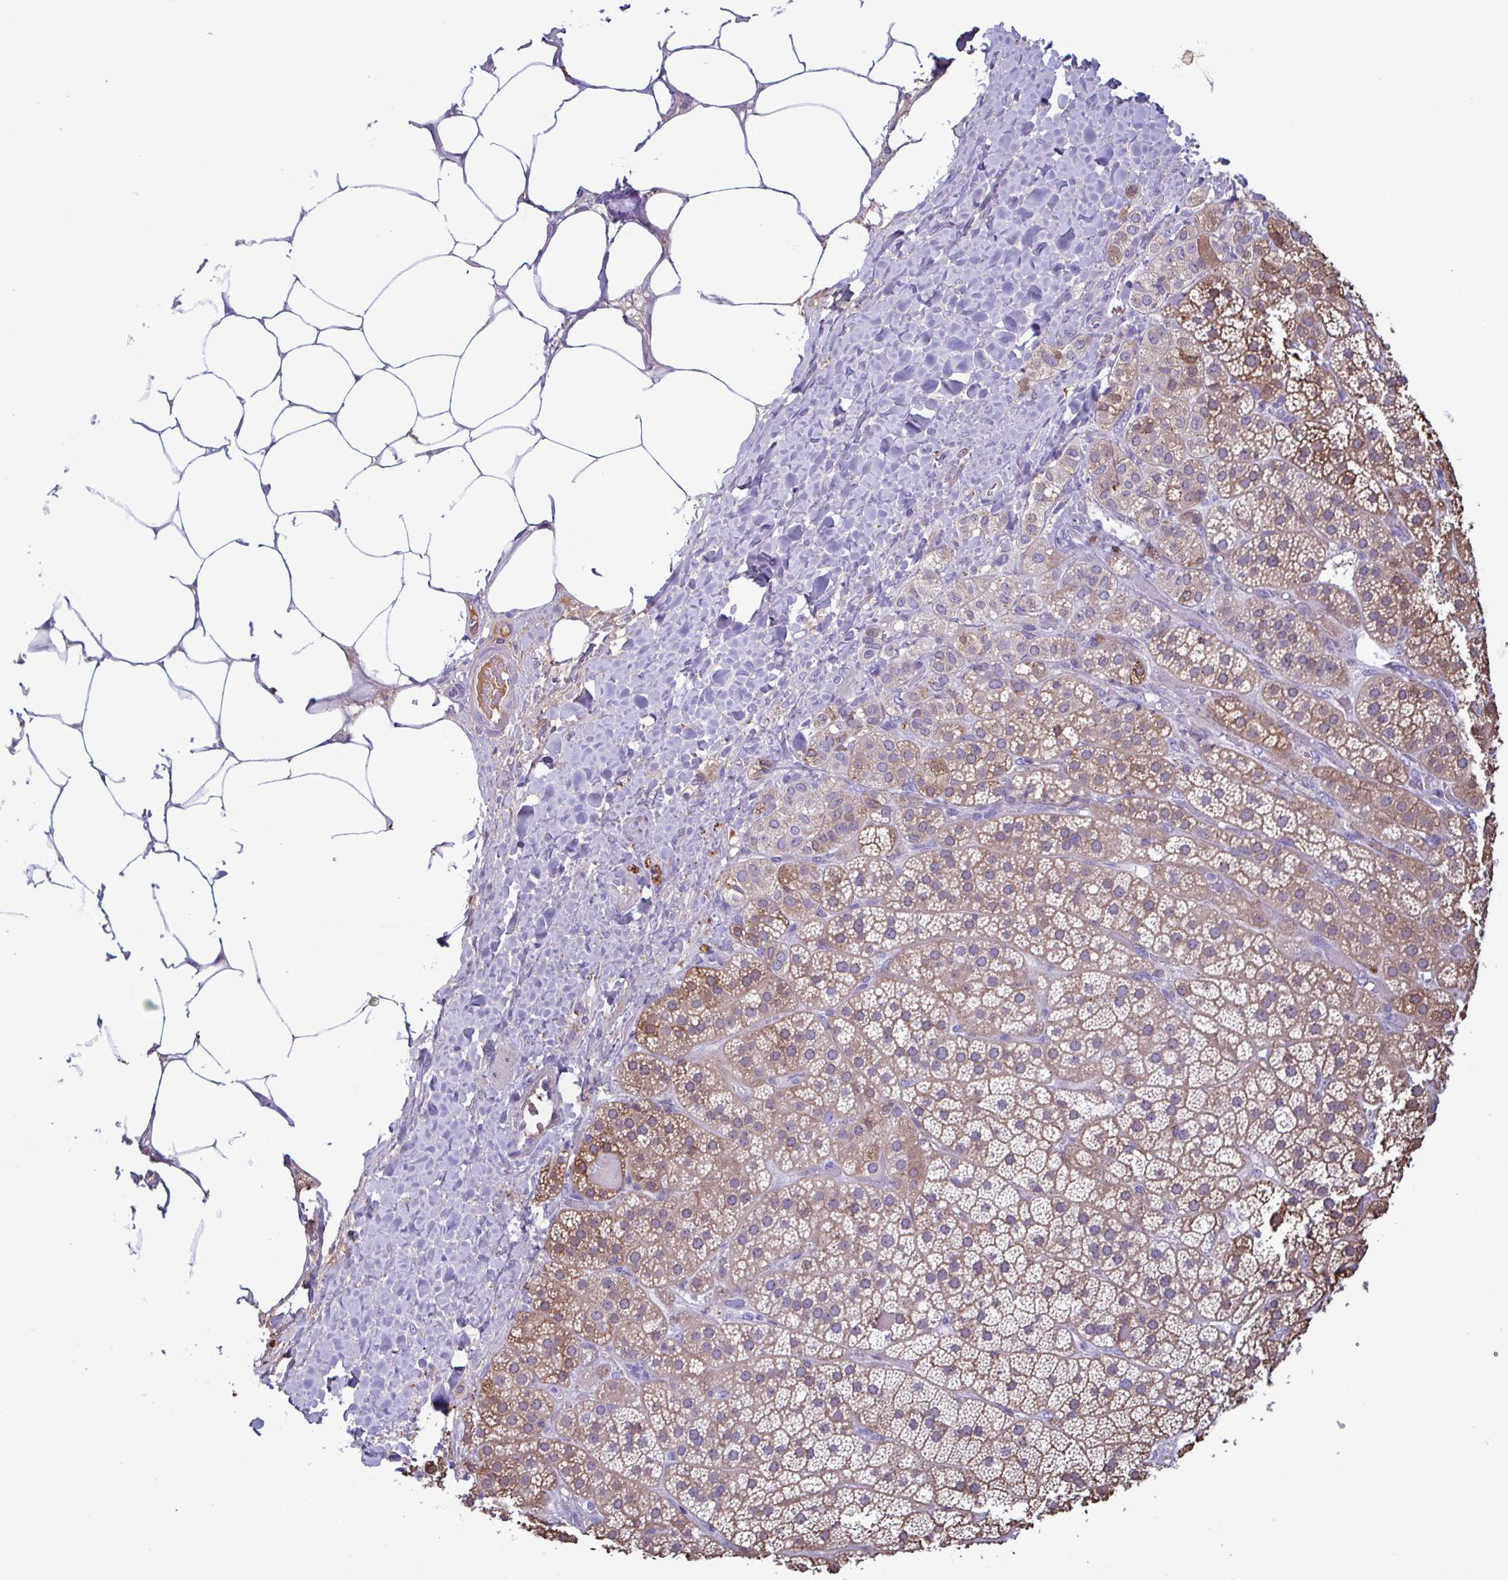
{"staining": {"intensity": "strong", "quantity": "25%-75%", "location": "cytoplasmic/membranous"}, "tissue": "adrenal gland", "cell_type": "Glandular cells", "image_type": "normal", "snomed": [{"axis": "morphology", "description": "Normal tissue, NOS"}, {"axis": "topography", "description": "Adrenal gland"}], "caption": "Glandular cells reveal high levels of strong cytoplasmic/membranous expression in approximately 25%-75% of cells in benign human adrenal gland.", "gene": "F13B", "patient": {"sex": "male", "age": 57}}